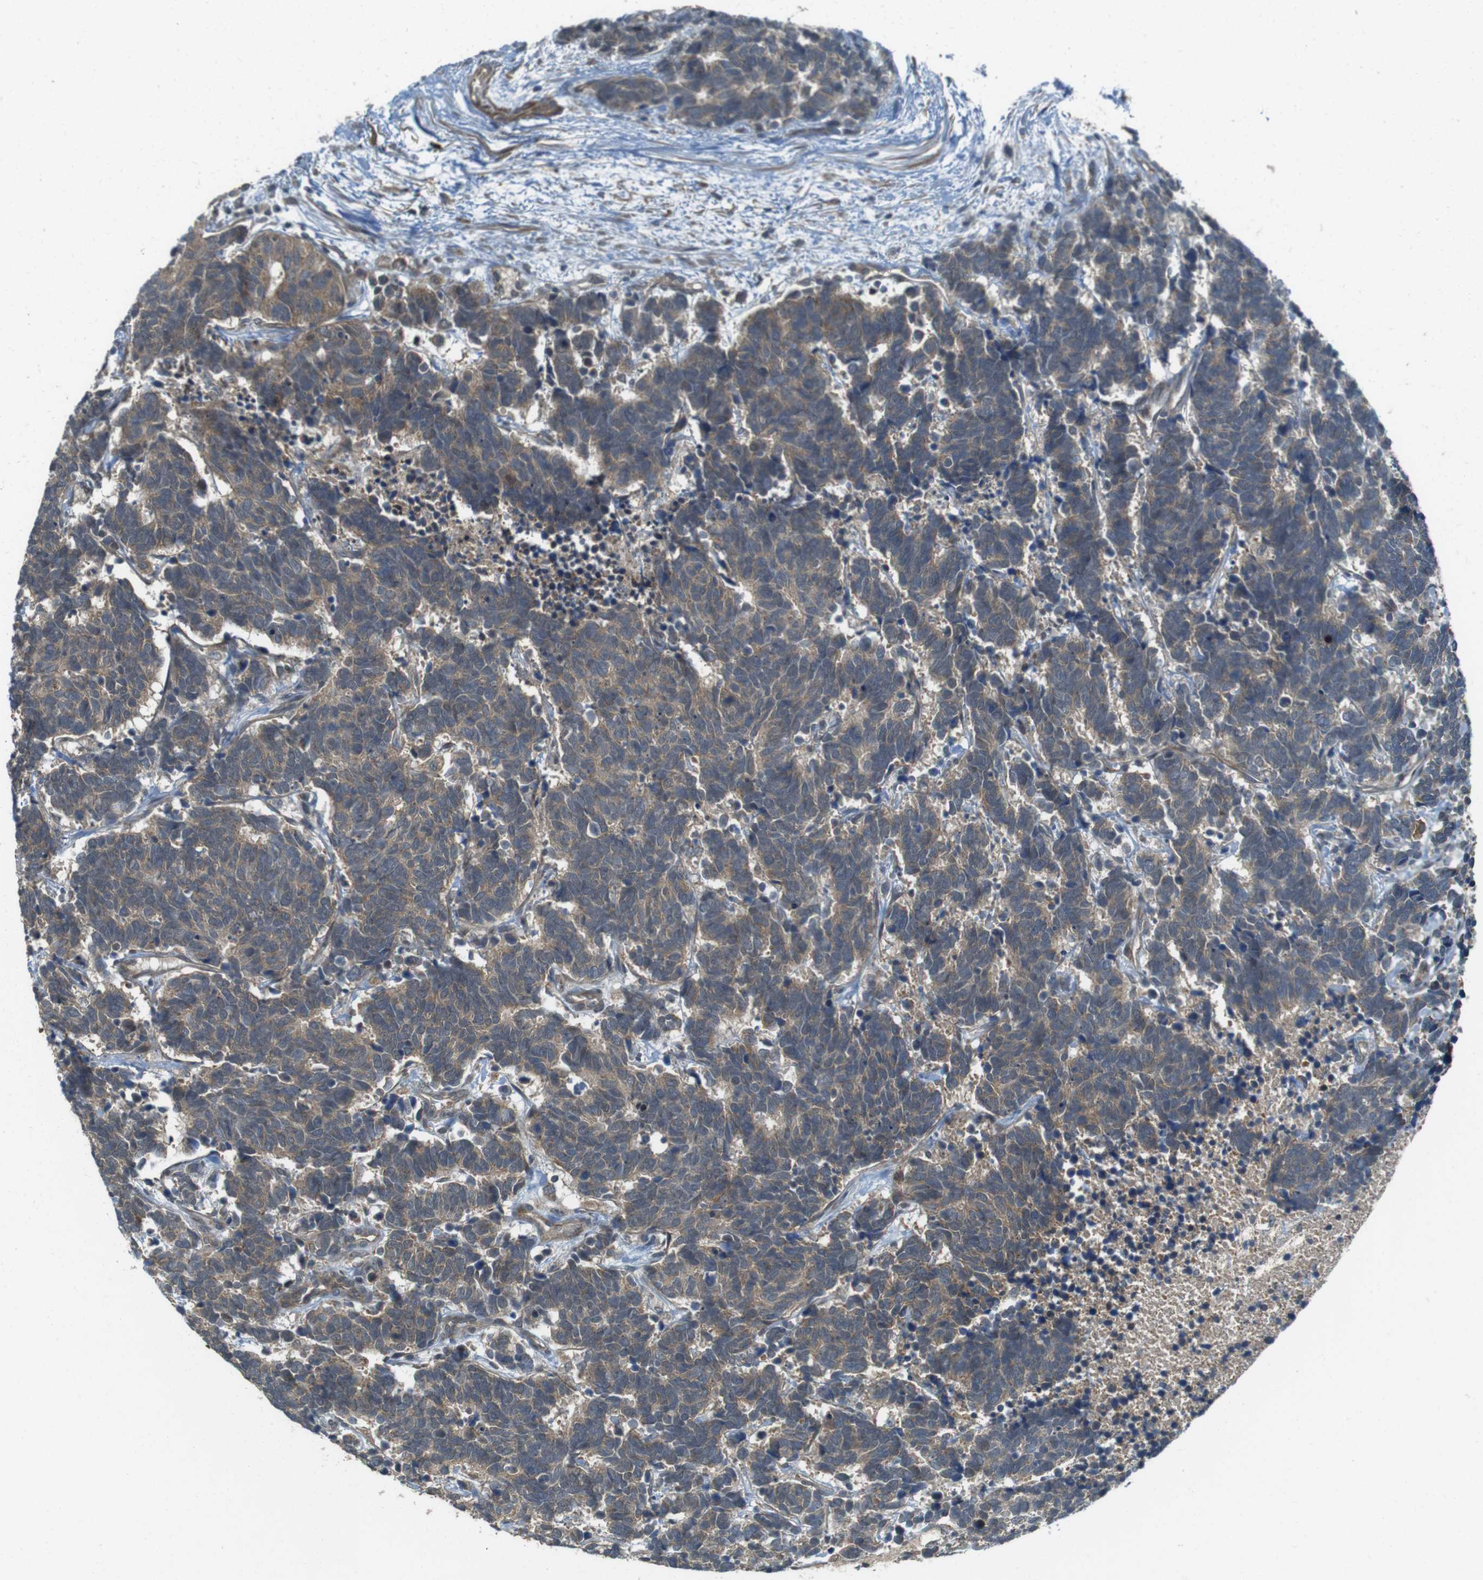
{"staining": {"intensity": "weak", "quantity": ">75%", "location": "cytoplasmic/membranous"}, "tissue": "carcinoid", "cell_type": "Tumor cells", "image_type": "cancer", "snomed": [{"axis": "morphology", "description": "Carcinoma, NOS"}, {"axis": "morphology", "description": "Carcinoid, malignant, NOS"}, {"axis": "topography", "description": "Urinary bladder"}], "caption": "Carcinoma stained with immunohistochemistry demonstrates weak cytoplasmic/membranous expression in approximately >75% of tumor cells. (brown staining indicates protein expression, while blue staining denotes nuclei).", "gene": "IFFO2", "patient": {"sex": "male", "age": 57}}